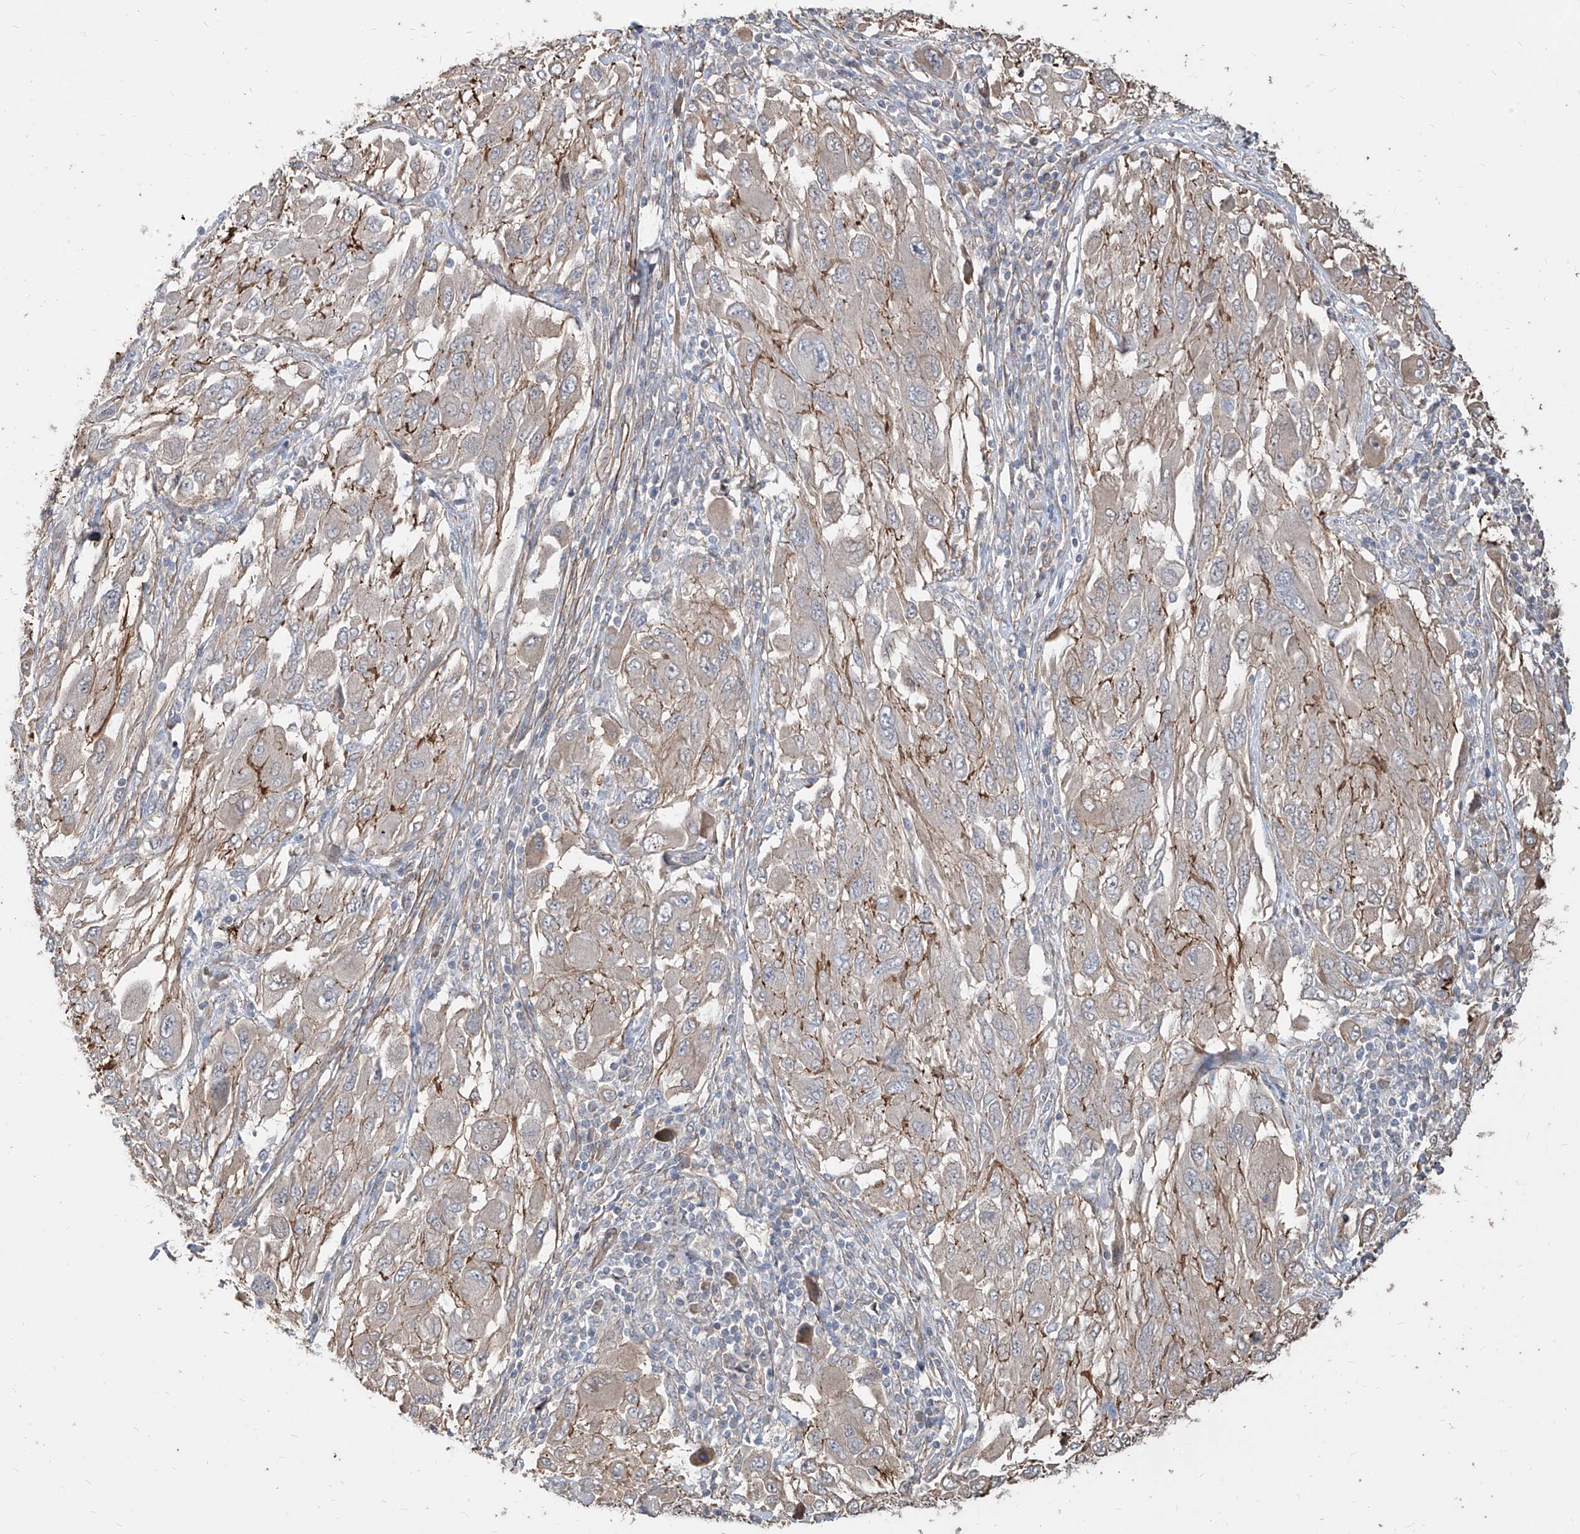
{"staining": {"intensity": "weak", "quantity": "<25%", "location": "cytoplasmic/membranous"}, "tissue": "melanoma", "cell_type": "Tumor cells", "image_type": "cancer", "snomed": [{"axis": "morphology", "description": "Malignant melanoma, NOS"}, {"axis": "topography", "description": "Skin"}], "caption": "The micrograph reveals no significant positivity in tumor cells of malignant melanoma.", "gene": "FAM83B", "patient": {"sex": "female", "age": 91}}